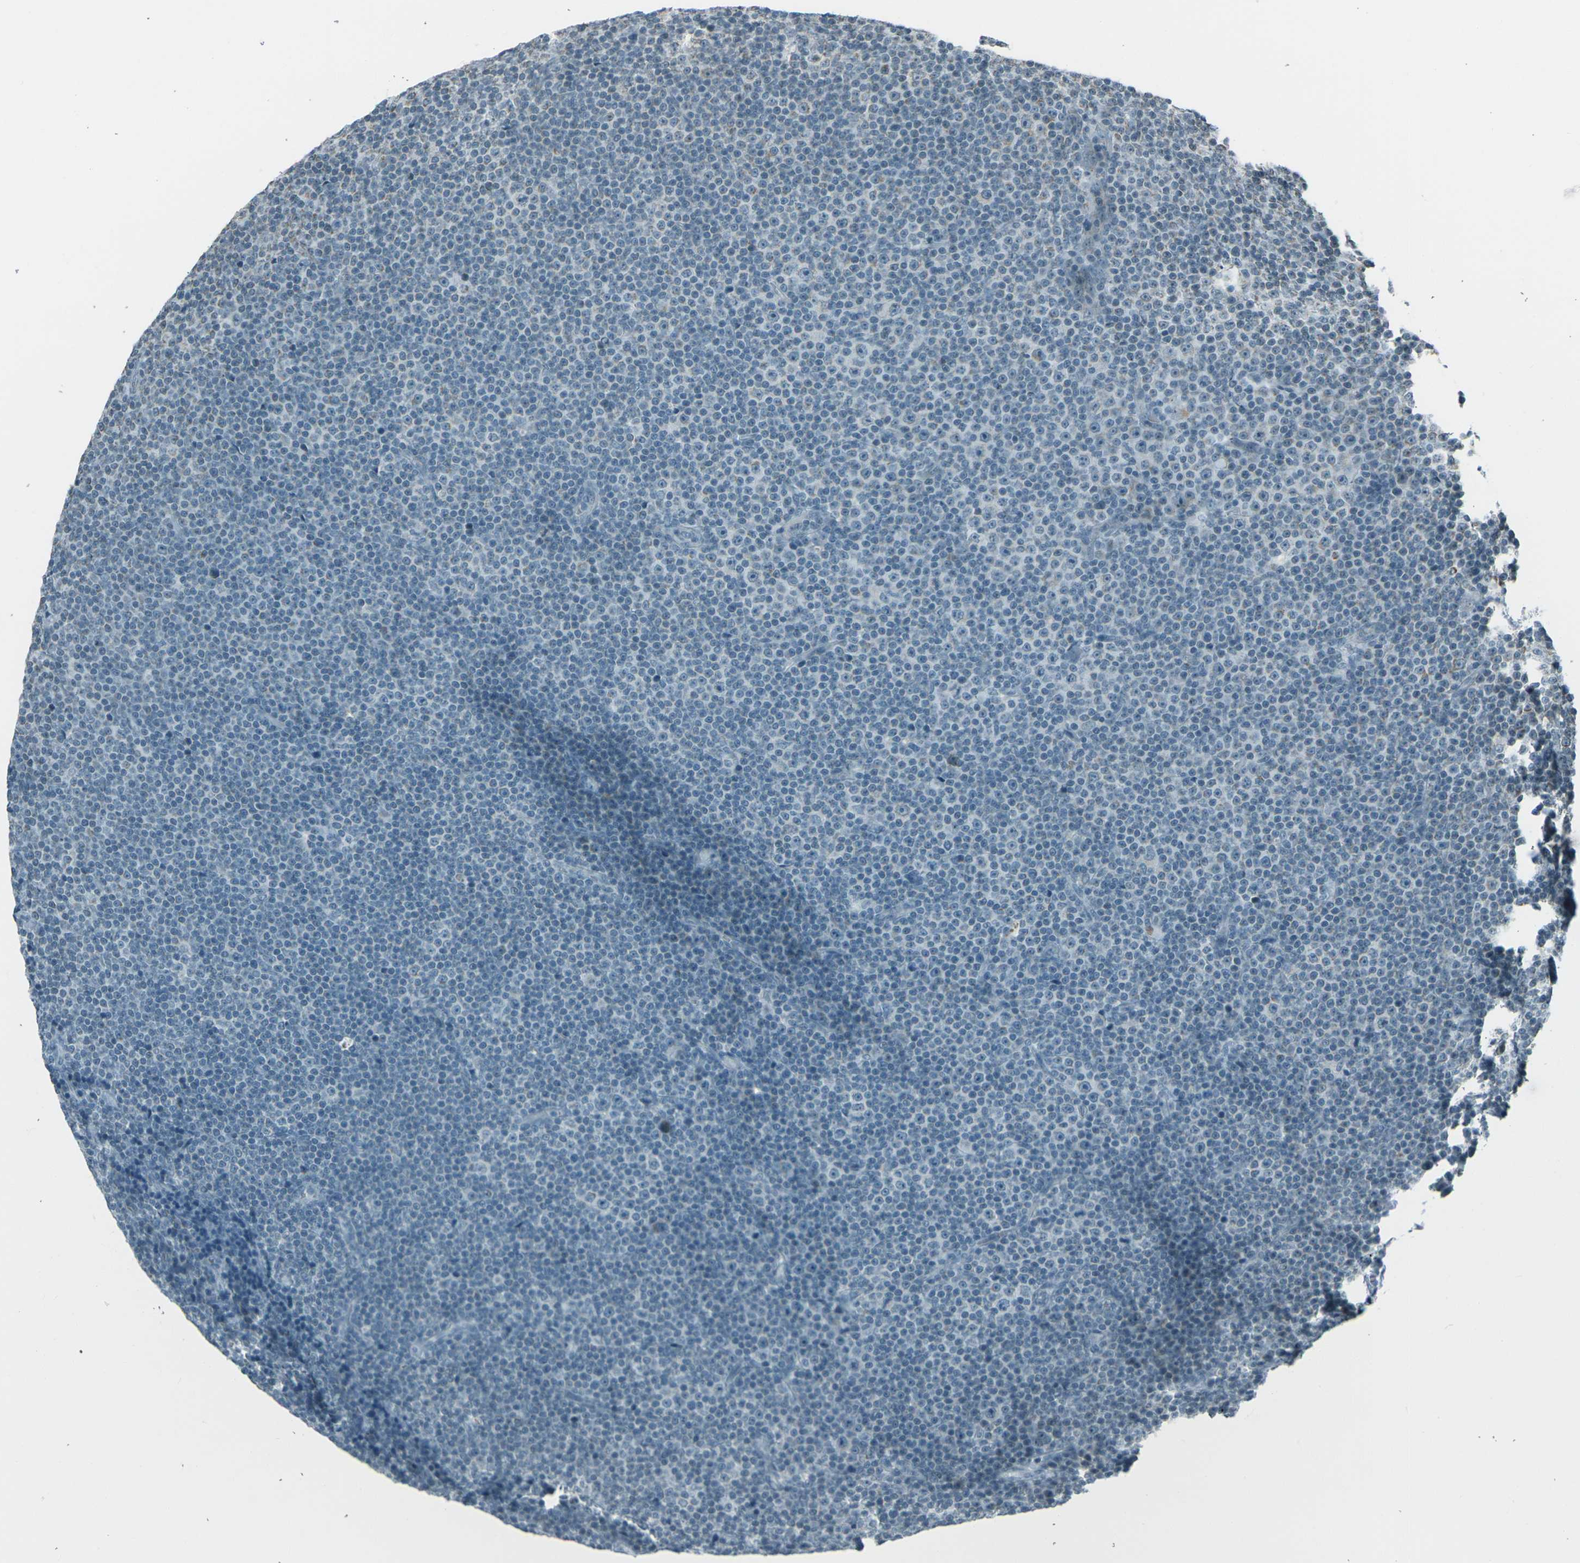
{"staining": {"intensity": "negative", "quantity": "none", "location": "none"}, "tissue": "lymphoma", "cell_type": "Tumor cells", "image_type": "cancer", "snomed": [{"axis": "morphology", "description": "Malignant lymphoma, non-Hodgkin's type, Low grade"}, {"axis": "topography", "description": "Lymph node"}], "caption": "The image demonstrates no significant staining in tumor cells of lymphoma.", "gene": "H2BC1", "patient": {"sex": "female", "age": 67}}